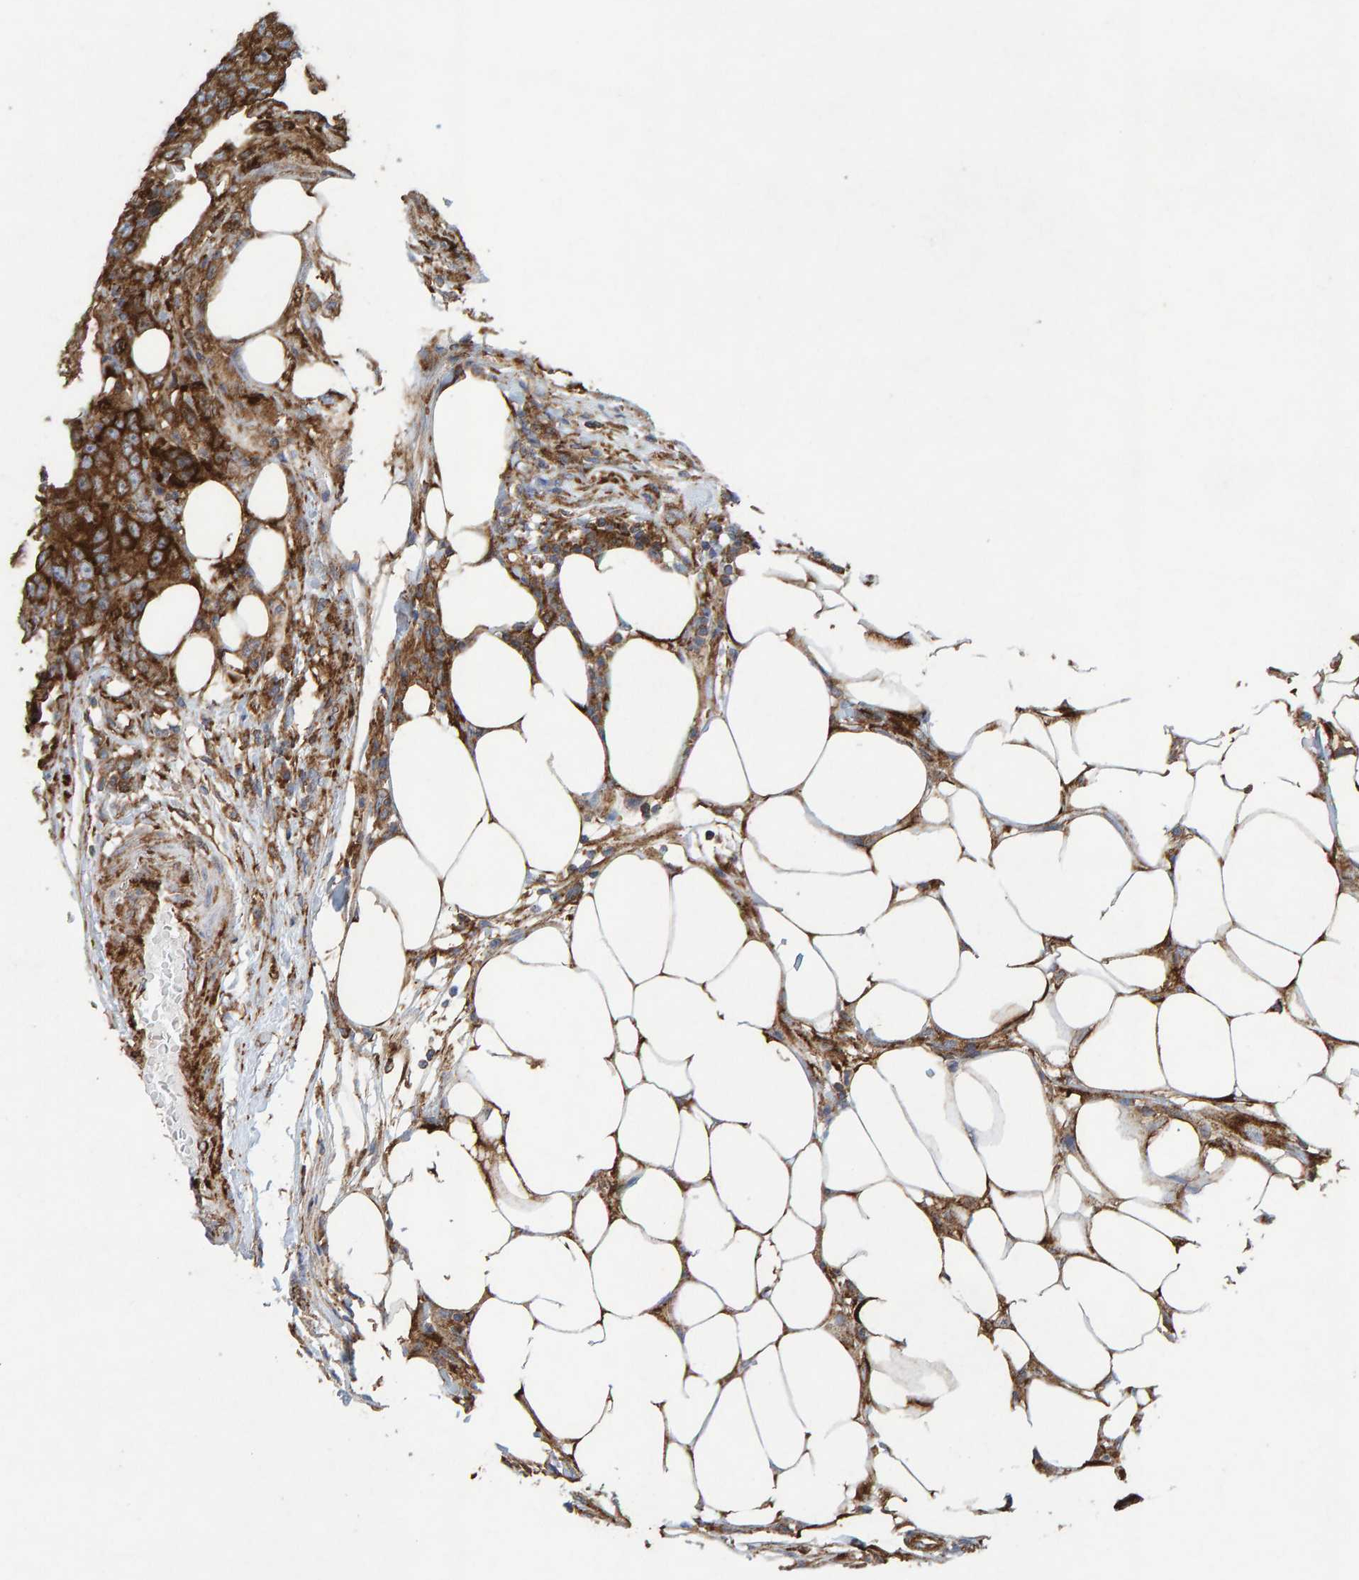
{"staining": {"intensity": "strong", "quantity": ">75%", "location": "cytoplasmic/membranous"}, "tissue": "colorectal cancer", "cell_type": "Tumor cells", "image_type": "cancer", "snomed": [{"axis": "morphology", "description": "Adenocarcinoma, NOS"}, {"axis": "topography", "description": "Colon"}], "caption": "IHC staining of adenocarcinoma (colorectal), which shows high levels of strong cytoplasmic/membranous positivity in about >75% of tumor cells indicating strong cytoplasmic/membranous protein expression. The staining was performed using DAB (brown) for protein detection and nuclei were counterstained in hematoxylin (blue).", "gene": "MVP", "patient": {"sex": "female", "age": 86}}